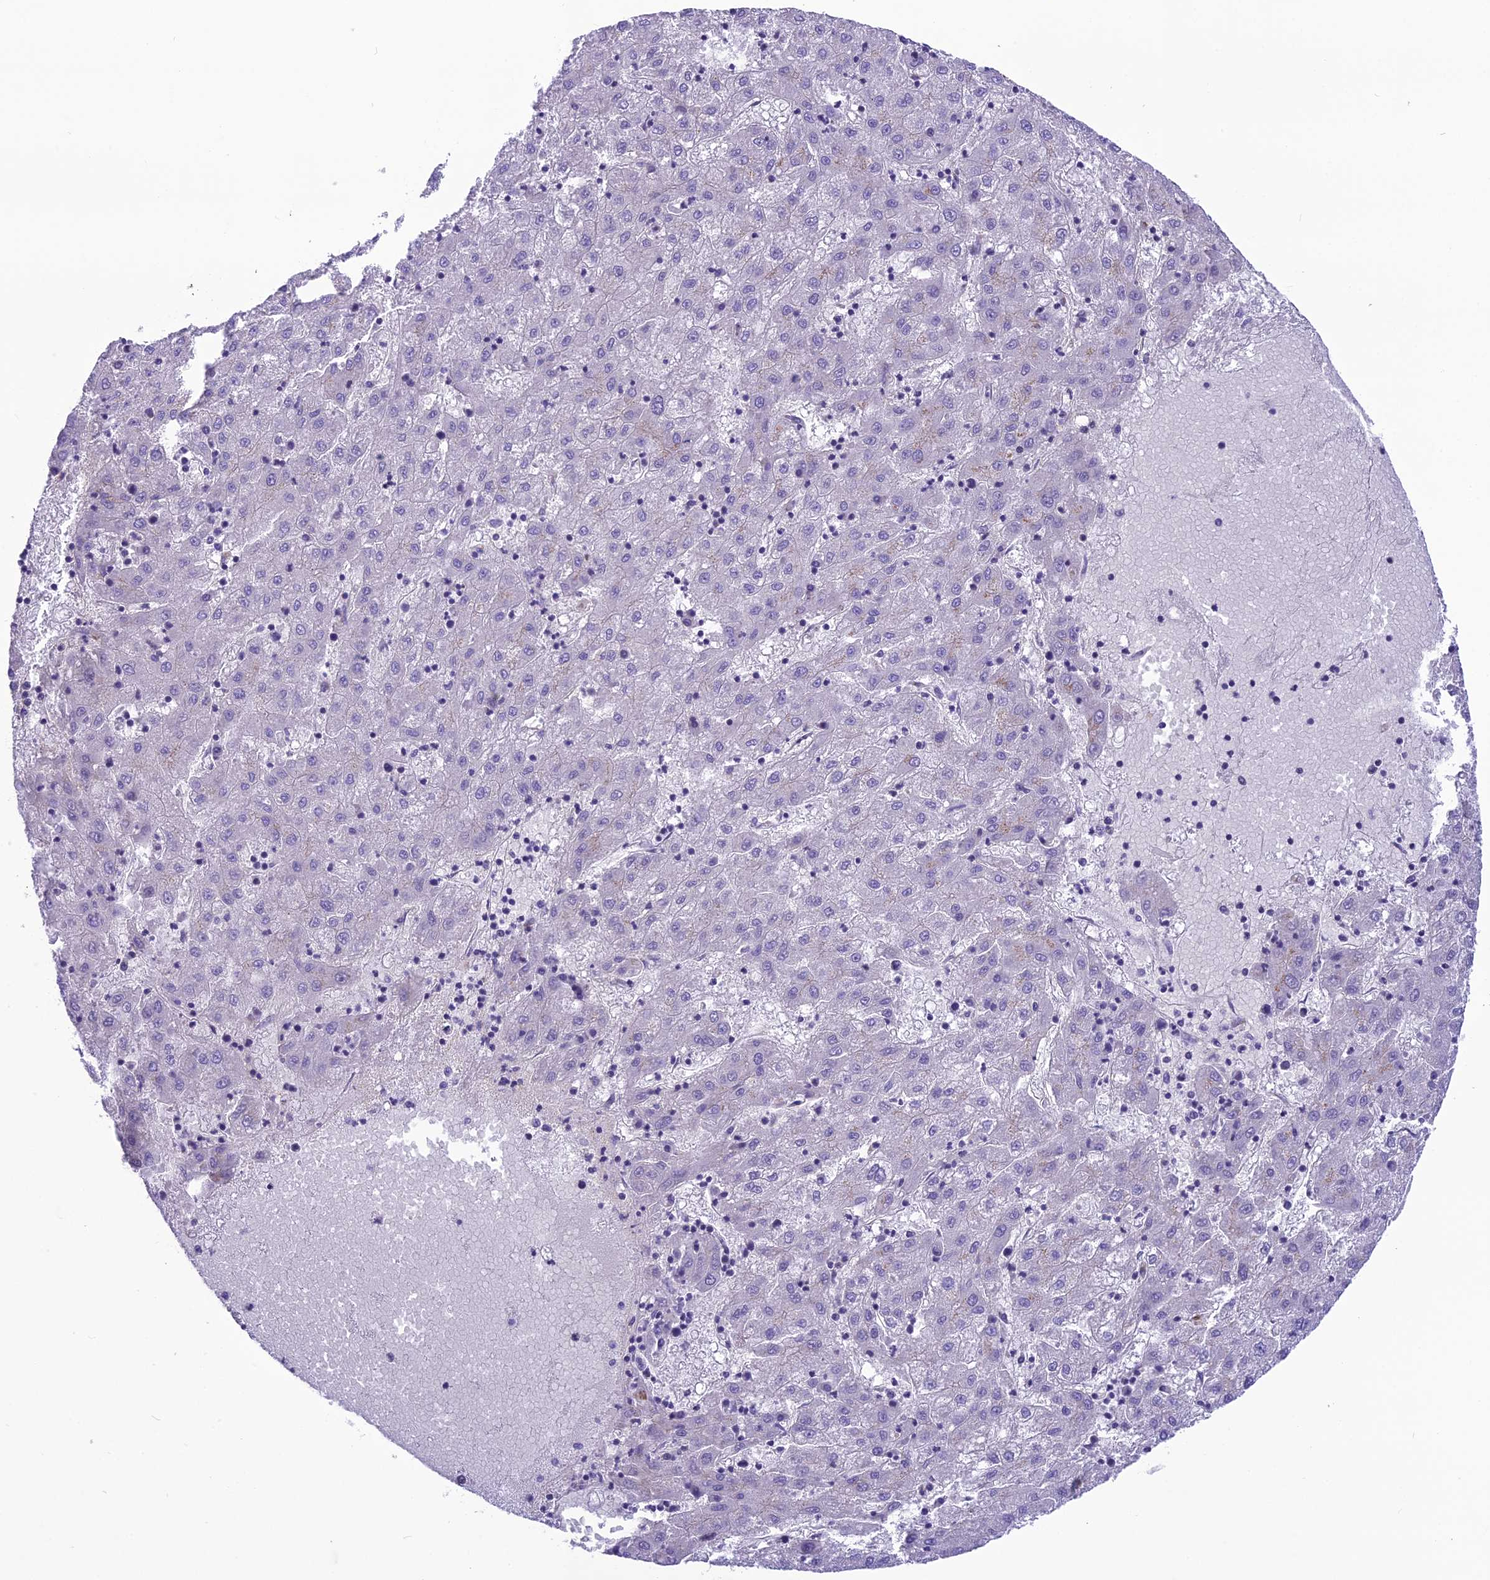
{"staining": {"intensity": "negative", "quantity": "none", "location": "none"}, "tissue": "liver cancer", "cell_type": "Tumor cells", "image_type": "cancer", "snomed": [{"axis": "morphology", "description": "Carcinoma, Hepatocellular, NOS"}, {"axis": "topography", "description": "Liver"}], "caption": "Immunohistochemistry of human liver hepatocellular carcinoma reveals no expression in tumor cells.", "gene": "GFRA1", "patient": {"sex": "male", "age": 72}}